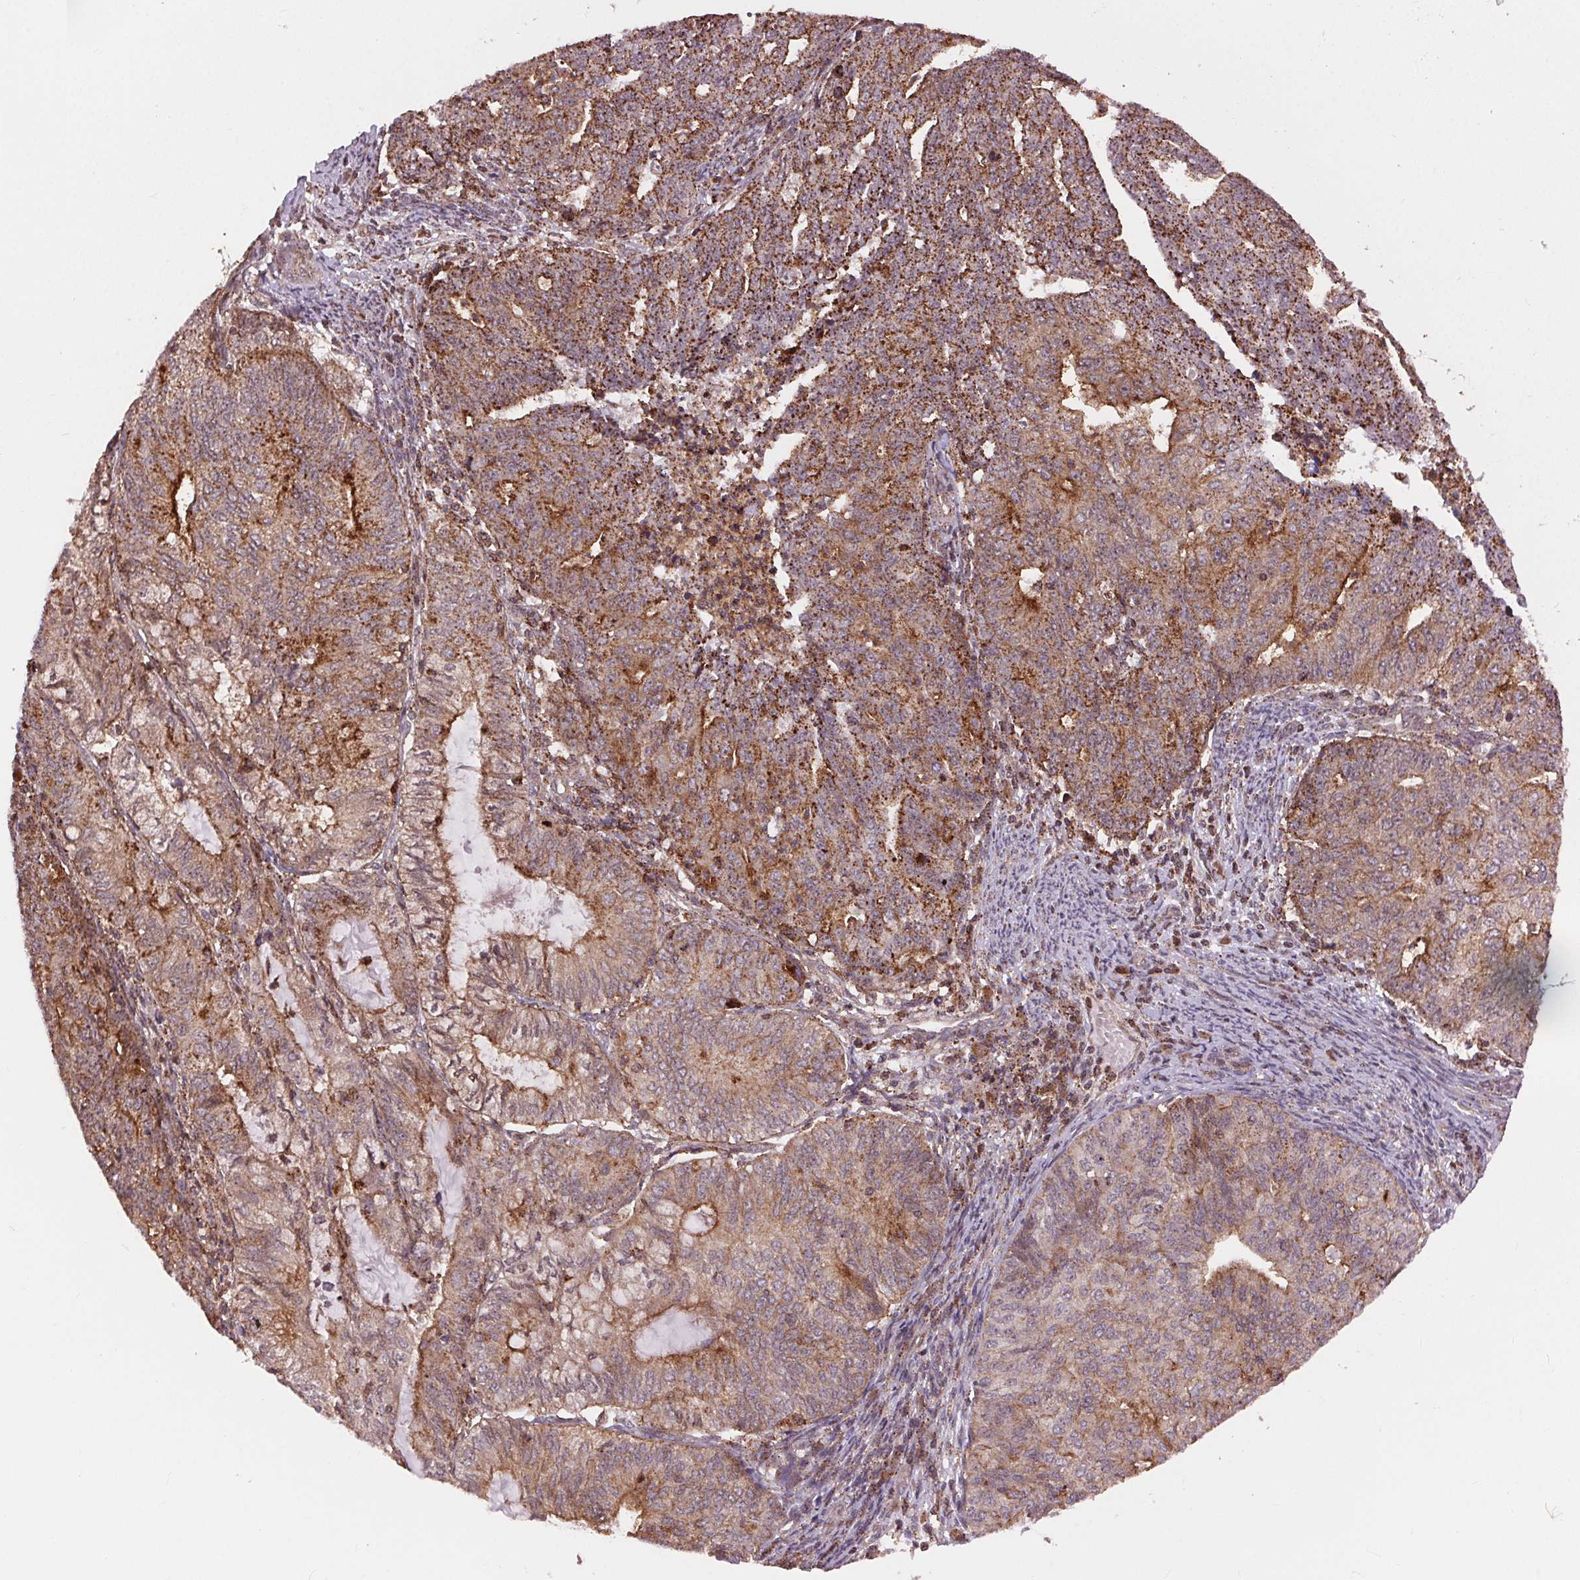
{"staining": {"intensity": "moderate", "quantity": ">75%", "location": "cytoplasmic/membranous"}, "tissue": "endometrial cancer", "cell_type": "Tumor cells", "image_type": "cancer", "snomed": [{"axis": "morphology", "description": "Adenocarcinoma, NOS"}, {"axis": "topography", "description": "Endometrium"}], "caption": "Adenocarcinoma (endometrial) stained for a protein (brown) demonstrates moderate cytoplasmic/membranous positive staining in approximately >75% of tumor cells.", "gene": "CHMP4B", "patient": {"sex": "female", "age": 82}}